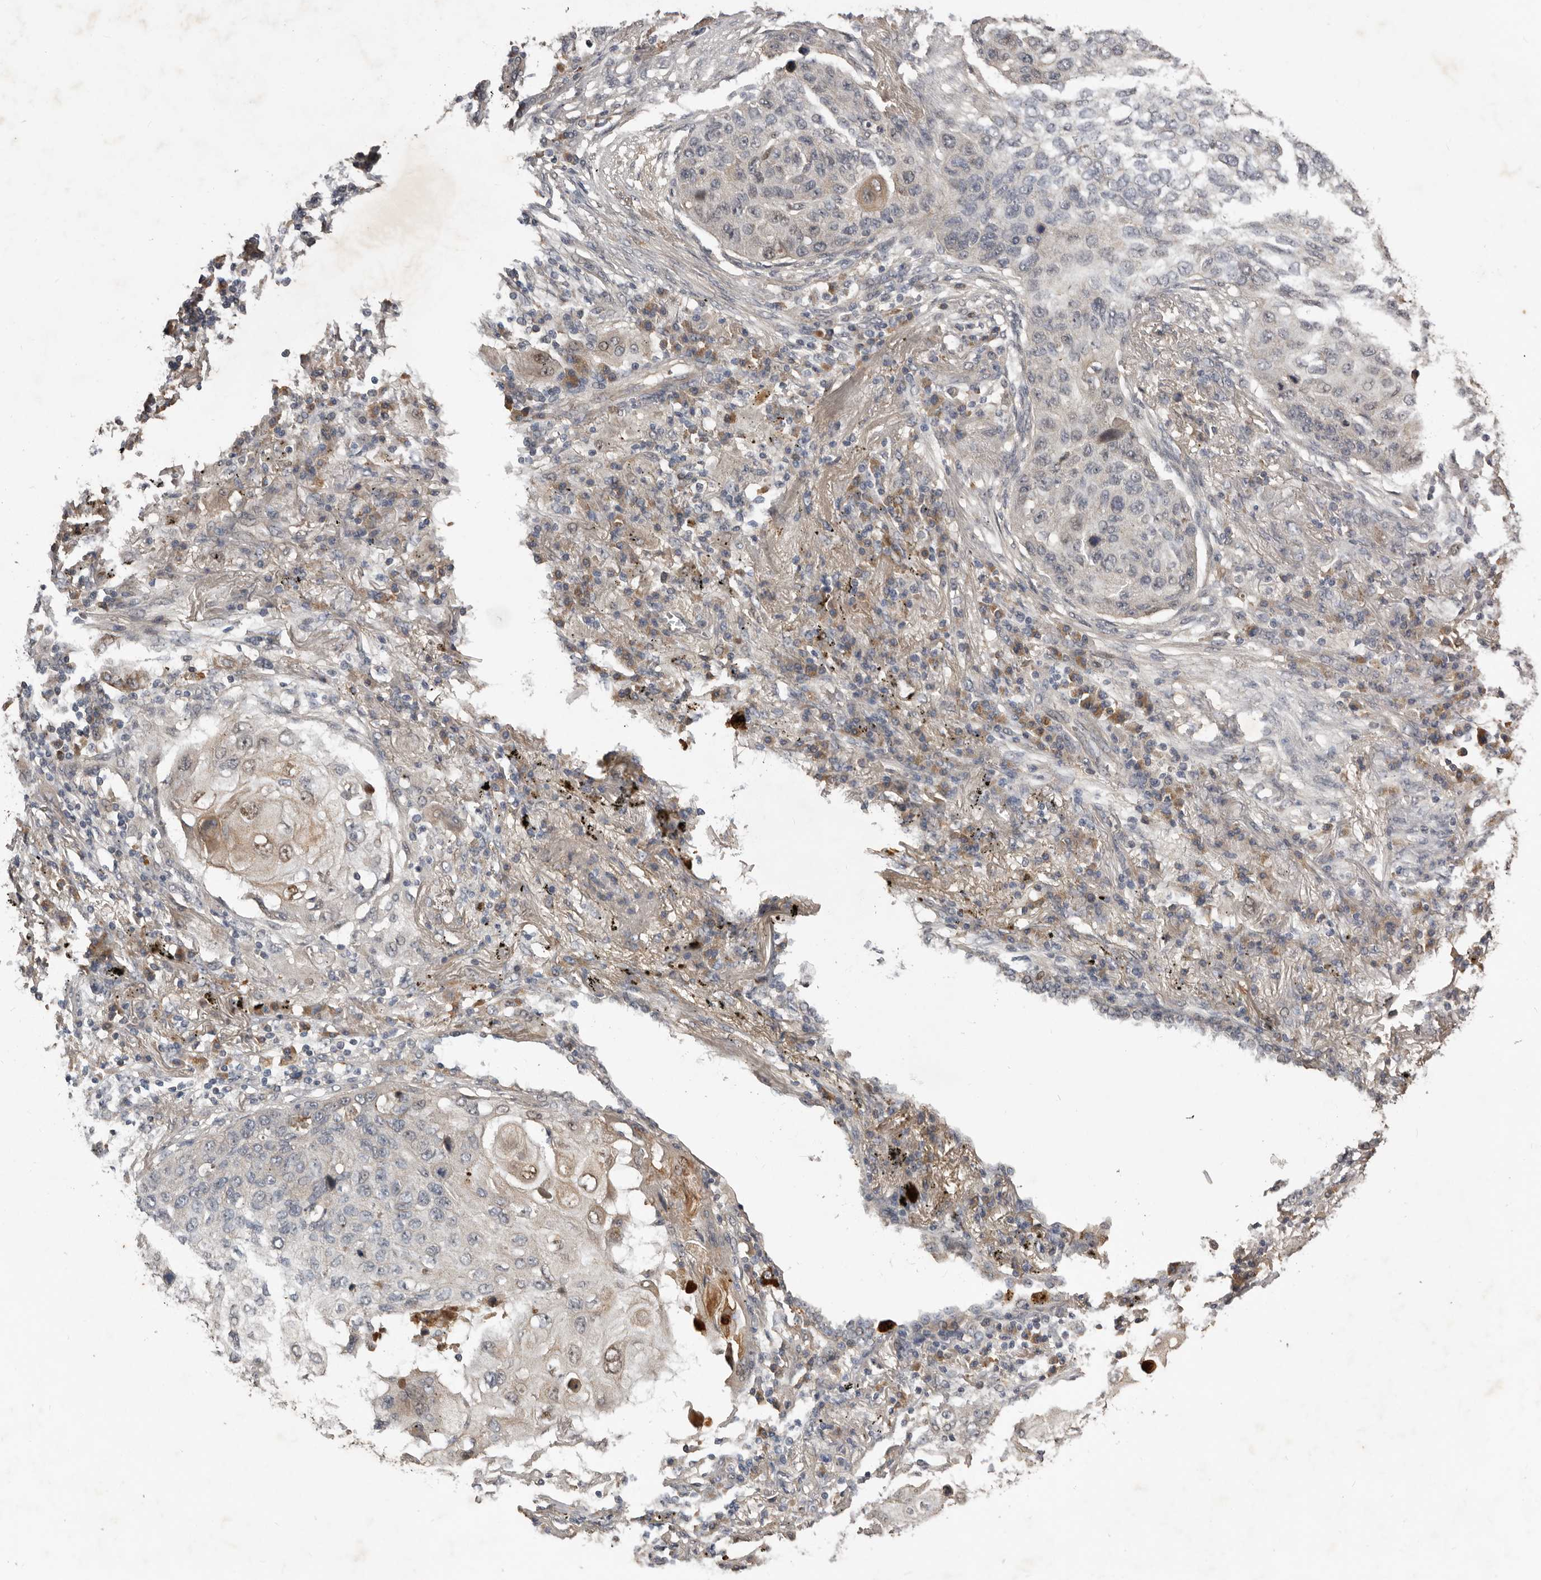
{"staining": {"intensity": "negative", "quantity": "none", "location": "none"}, "tissue": "lung cancer", "cell_type": "Tumor cells", "image_type": "cancer", "snomed": [{"axis": "morphology", "description": "Squamous cell carcinoma, NOS"}, {"axis": "topography", "description": "Lung"}], "caption": "Tumor cells are negative for protein expression in human lung squamous cell carcinoma. (Immunohistochemistry, brightfield microscopy, high magnification).", "gene": "NMUR1", "patient": {"sex": "female", "age": 63}}